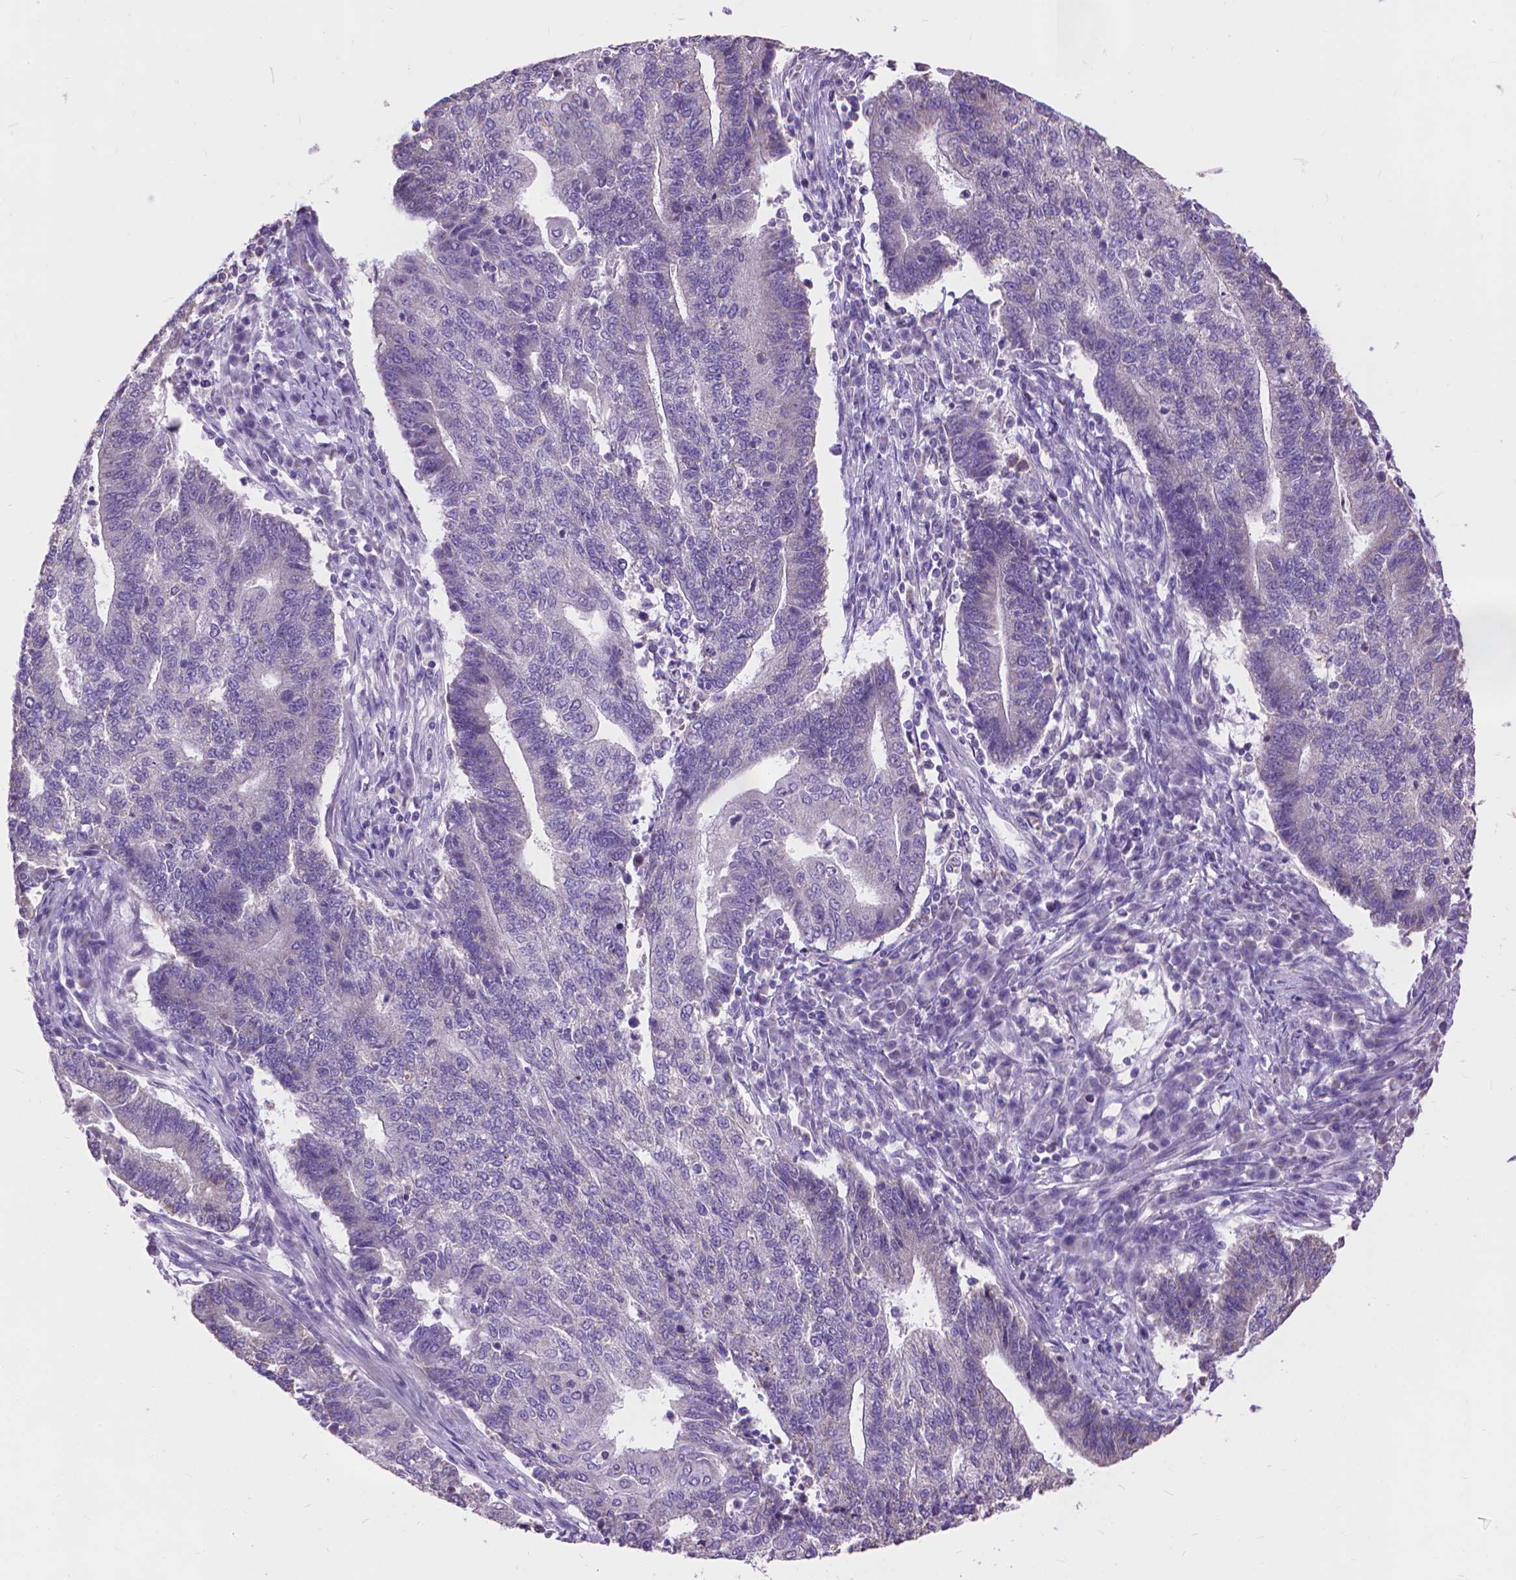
{"staining": {"intensity": "weak", "quantity": "<25%", "location": "cytoplasmic/membranous"}, "tissue": "endometrial cancer", "cell_type": "Tumor cells", "image_type": "cancer", "snomed": [{"axis": "morphology", "description": "Adenocarcinoma, NOS"}, {"axis": "topography", "description": "Uterus"}, {"axis": "topography", "description": "Endometrium"}], "caption": "Immunohistochemistry photomicrograph of neoplastic tissue: endometrial adenocarcinoma stained with DAB demonstrates no significant protein positivity in tumor cells. (DAB immunohistochemistry, high magnification).", "gene": "SYN1", "patient": {"sex": "female", "age": 54}}